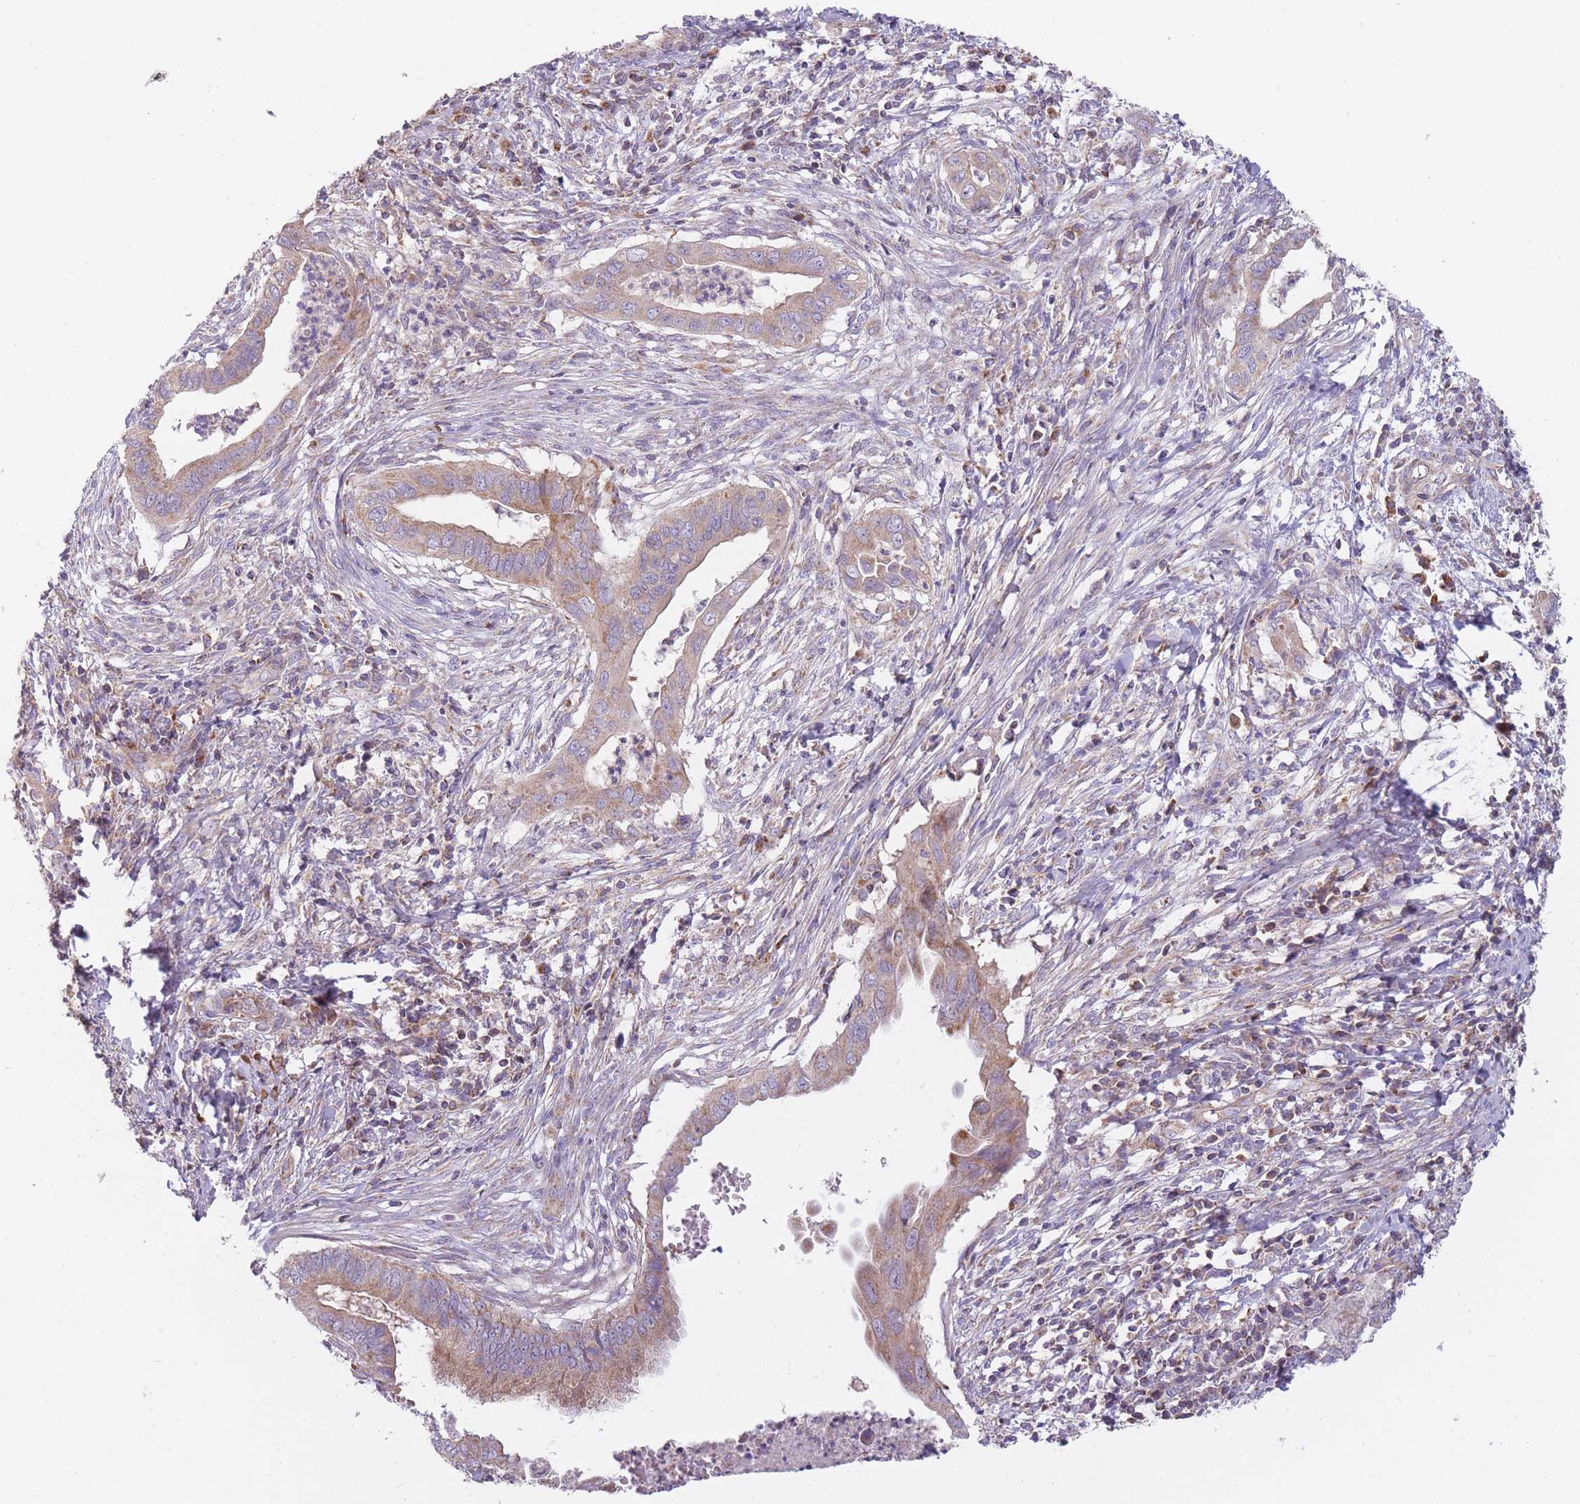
{"staining": {"intensity": "moderate", "quantity": ">75%", "location": "cytoplasmic/membranous"}, "tissue": "cervical cancer", "cell_type": "Tumor cells", "image_type": "cancer", "snomed": [{"axis": "morphology", "description": "Adenocarcinoma, NOS"}, {"axis": "topography", "description": "Cervix"}], "caption": "Cervical cancer (adenocarcinoma) stained with immunohistochemistry (IHC) displays moderate cytoplasmic/membranous staining in about >75% of tumor cells. (IHC, brightfield microscopy, high magnification).", "gene": "NDUFA9", "patient": {"sex": "female", "age": 42}}